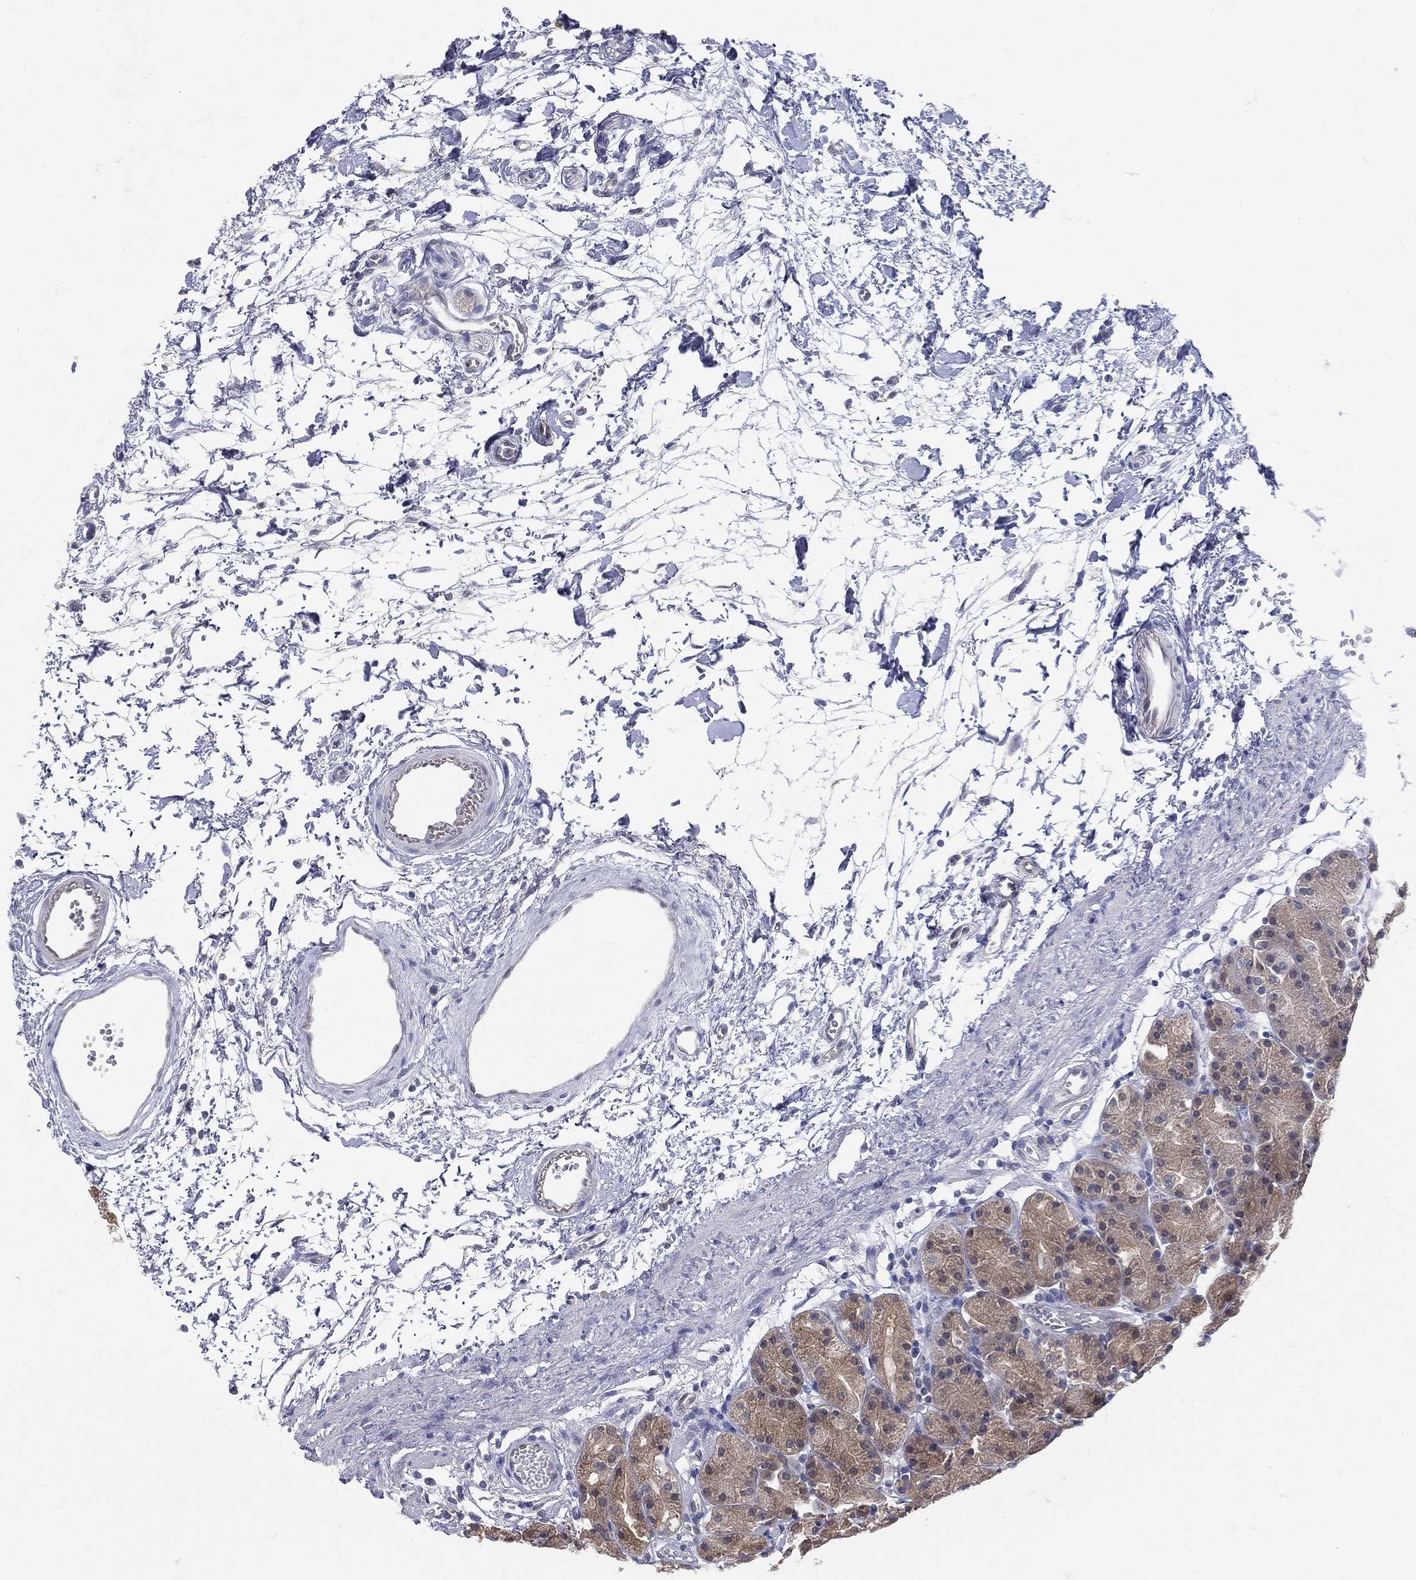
{"staining": {"intensity": "moderate", "quantity": "25%-75%", "location": "cytoplasmic/membranous"}, "tissue": "stomach", "cell_type": "Glandular cells", "image_type": "normal", "snomed": [{"axis": "morphology", "description": "Normal tissue, NOS"}, {"axis": "morphology", "description": "Adenocarcinoma, NOS"}, {"axis": "topography", "description": "Stomach"}], "caption": "Protein positivity by IHC reveals moderate cytoplasmic/membranous staining in about 25%-75% of glandular cells in normal stomach.", "gene": "GMPR2", "patient": {"sex": "female", "age": 81}}